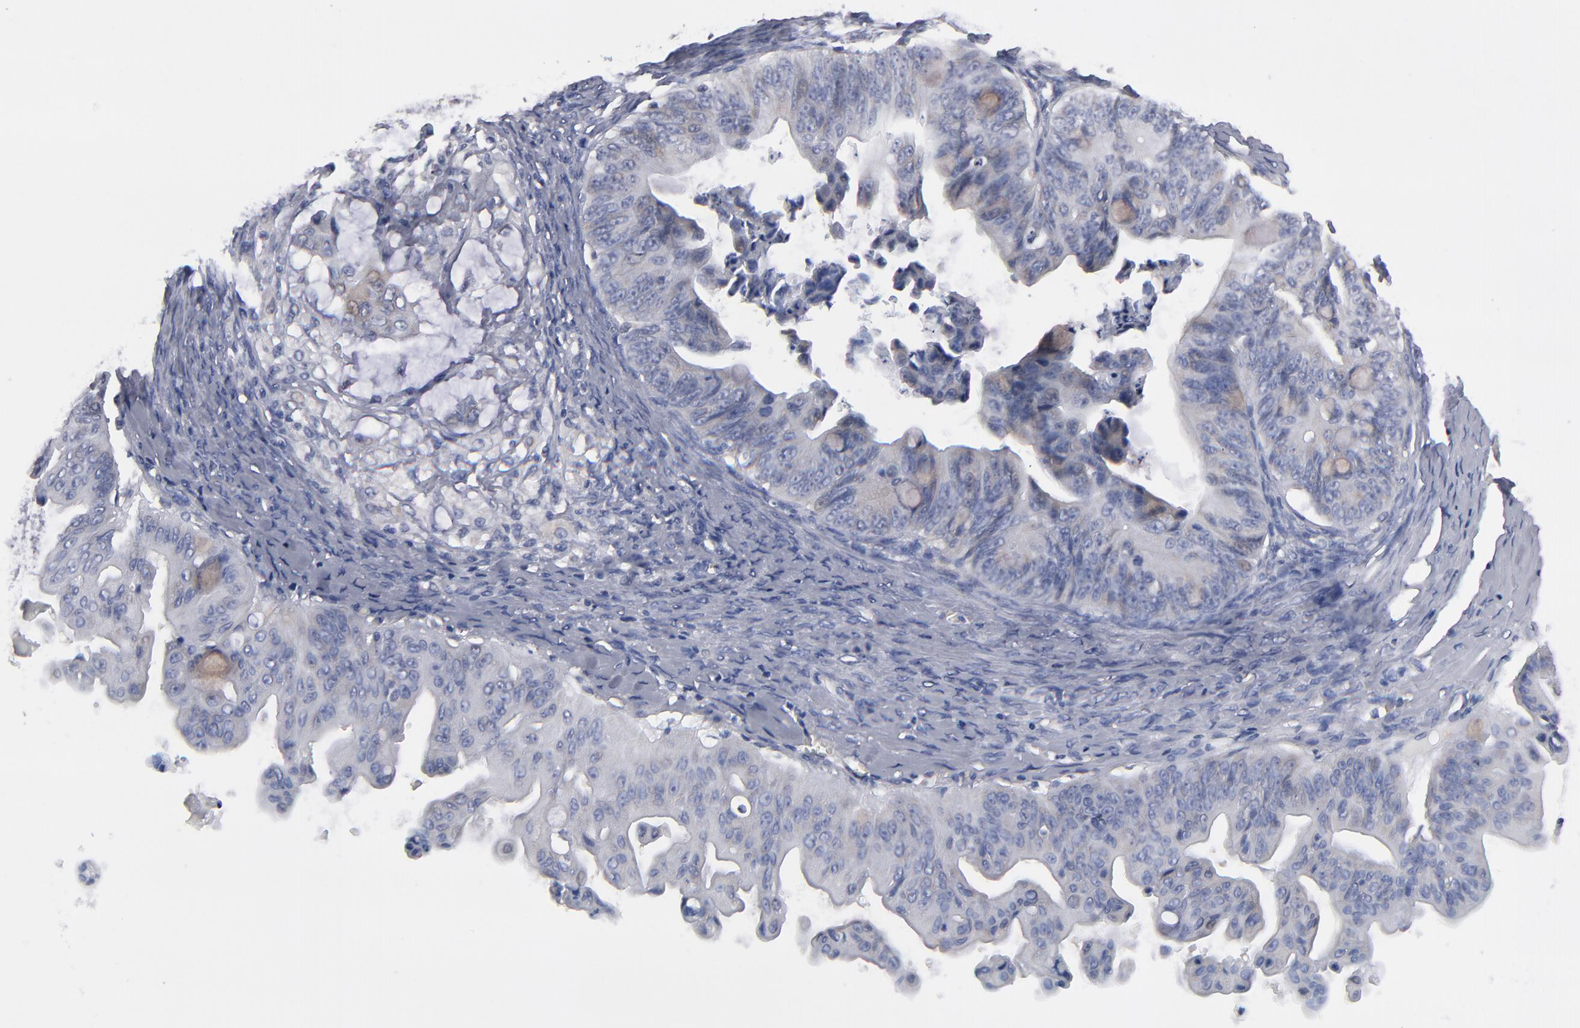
{"staining": {"intensity": "weak", "quantity": "<25%", "location": "cytoplasmic/membranous"}, "tissue": "ovarian cancer", "cell_type": "Tumor cells", "image_type": "cancer", "snomed": [{"axis": "morphology", "description": "Cystadenocarcinoma, mucinous, NOS"}, {"axis": "topography", "description": "Ovary"}], "caption": "This histopathology image is of ovarian cancer (mucinous cystadenocarcinoma) stained with immunohistochemistry to label a protein in brown with the nuclei are counter-stained blue. There is no positivity in tumor cells.", "gene": "CCDC80", "patient": {"sex": "female", "age": 37}}